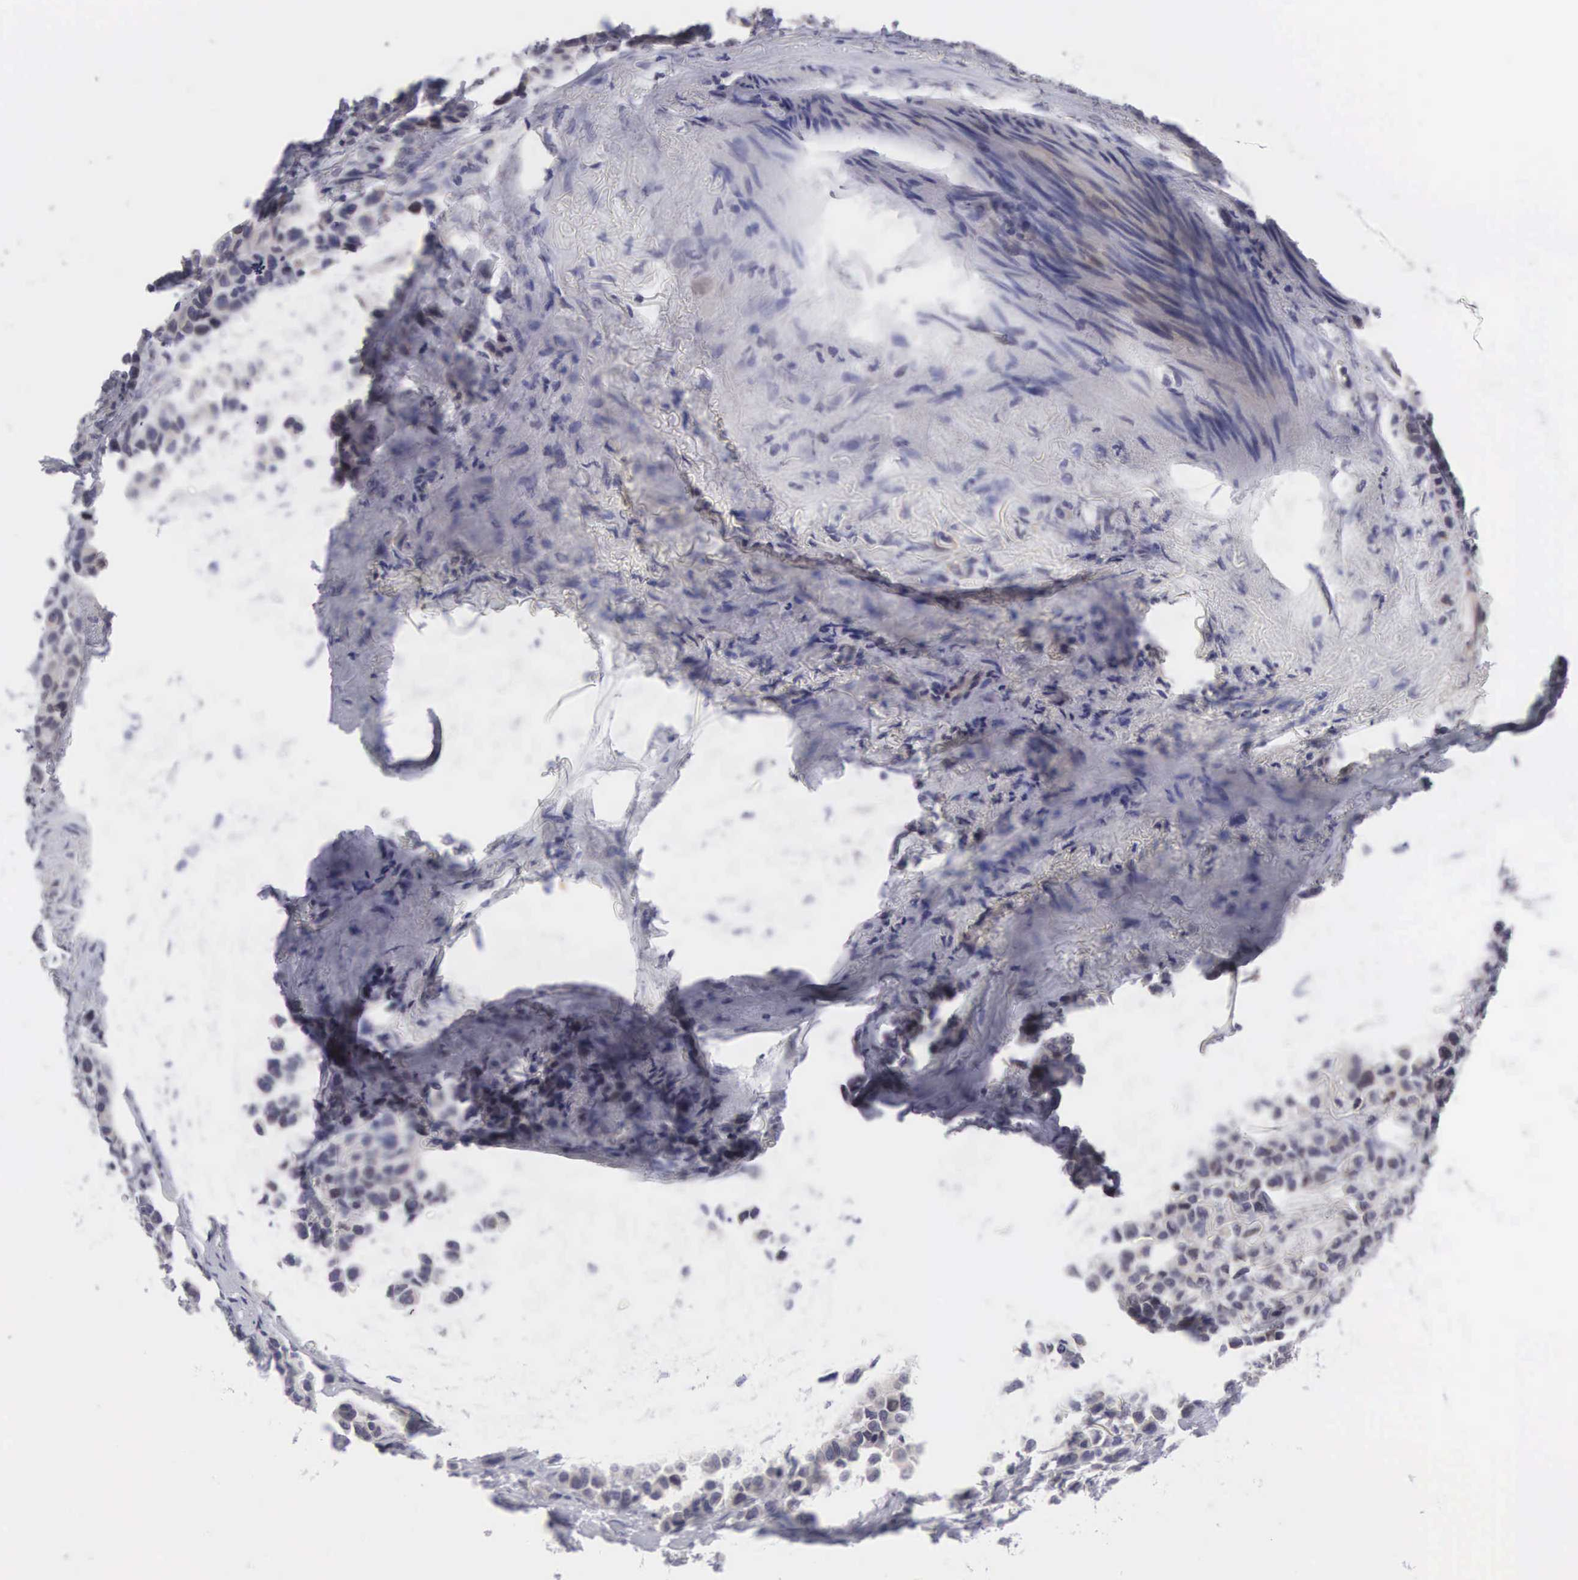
{"staining": {"intensity": "strong", "quantity": "<25%", "location": "nuclear"}, "tissue": "stomach cancer", "cell_type": "Tumor cells", "image_type": "cancer", "snomed": [{"axis": "morphology", "description": "Adenocarcinoma, NOS"}, {"axis": "topography", "description": "Stomach, upper"}], "caption": "Protein expression analysis of adenocarcinoma (stomach) demonstrates strong nuclear positivity in about <25% of tumor cells.", "gene": "SOX11", "patient": {"sex": "male", "age": 71}}